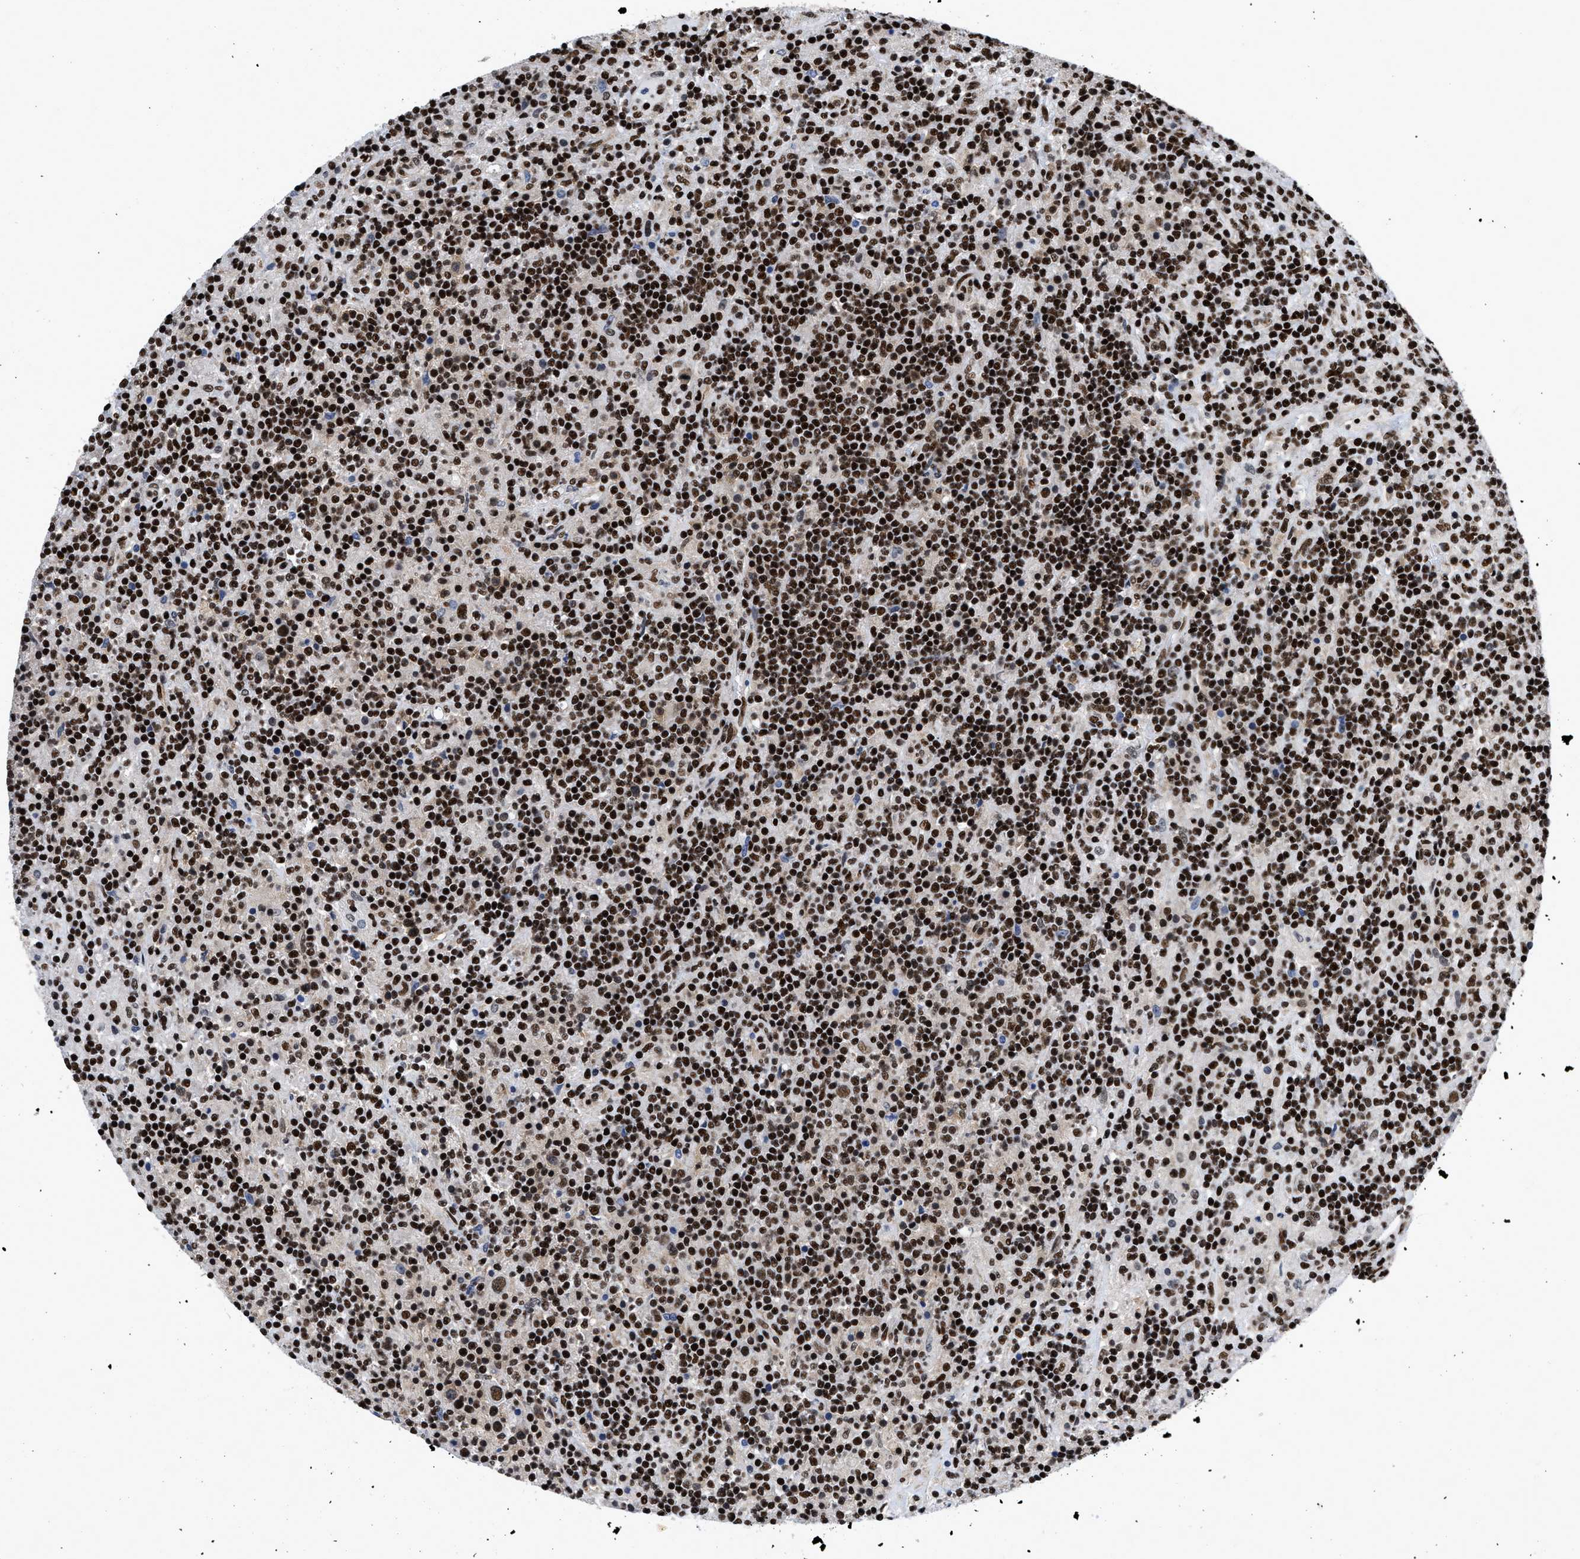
{"staining": {"intensity": "strong", "quantity": ">75%", "location": "nuclear"}, "tissue": "lymphoma", "cell_type": "Tumor cells", "image_type": "cancer", "snomed": [{"axis": "morphology", "description": "Hodgkin's disease, NOS"}, {"axis": "topography", "description": "Lymph node"}], "caption": "Hodgkin's disease stained for a protein (brown) exhibits strong nuclear positive positivity in about >75% of tumor cells.", "gene": "CREB1", "patient": {"sex": "male", "age": 70}}